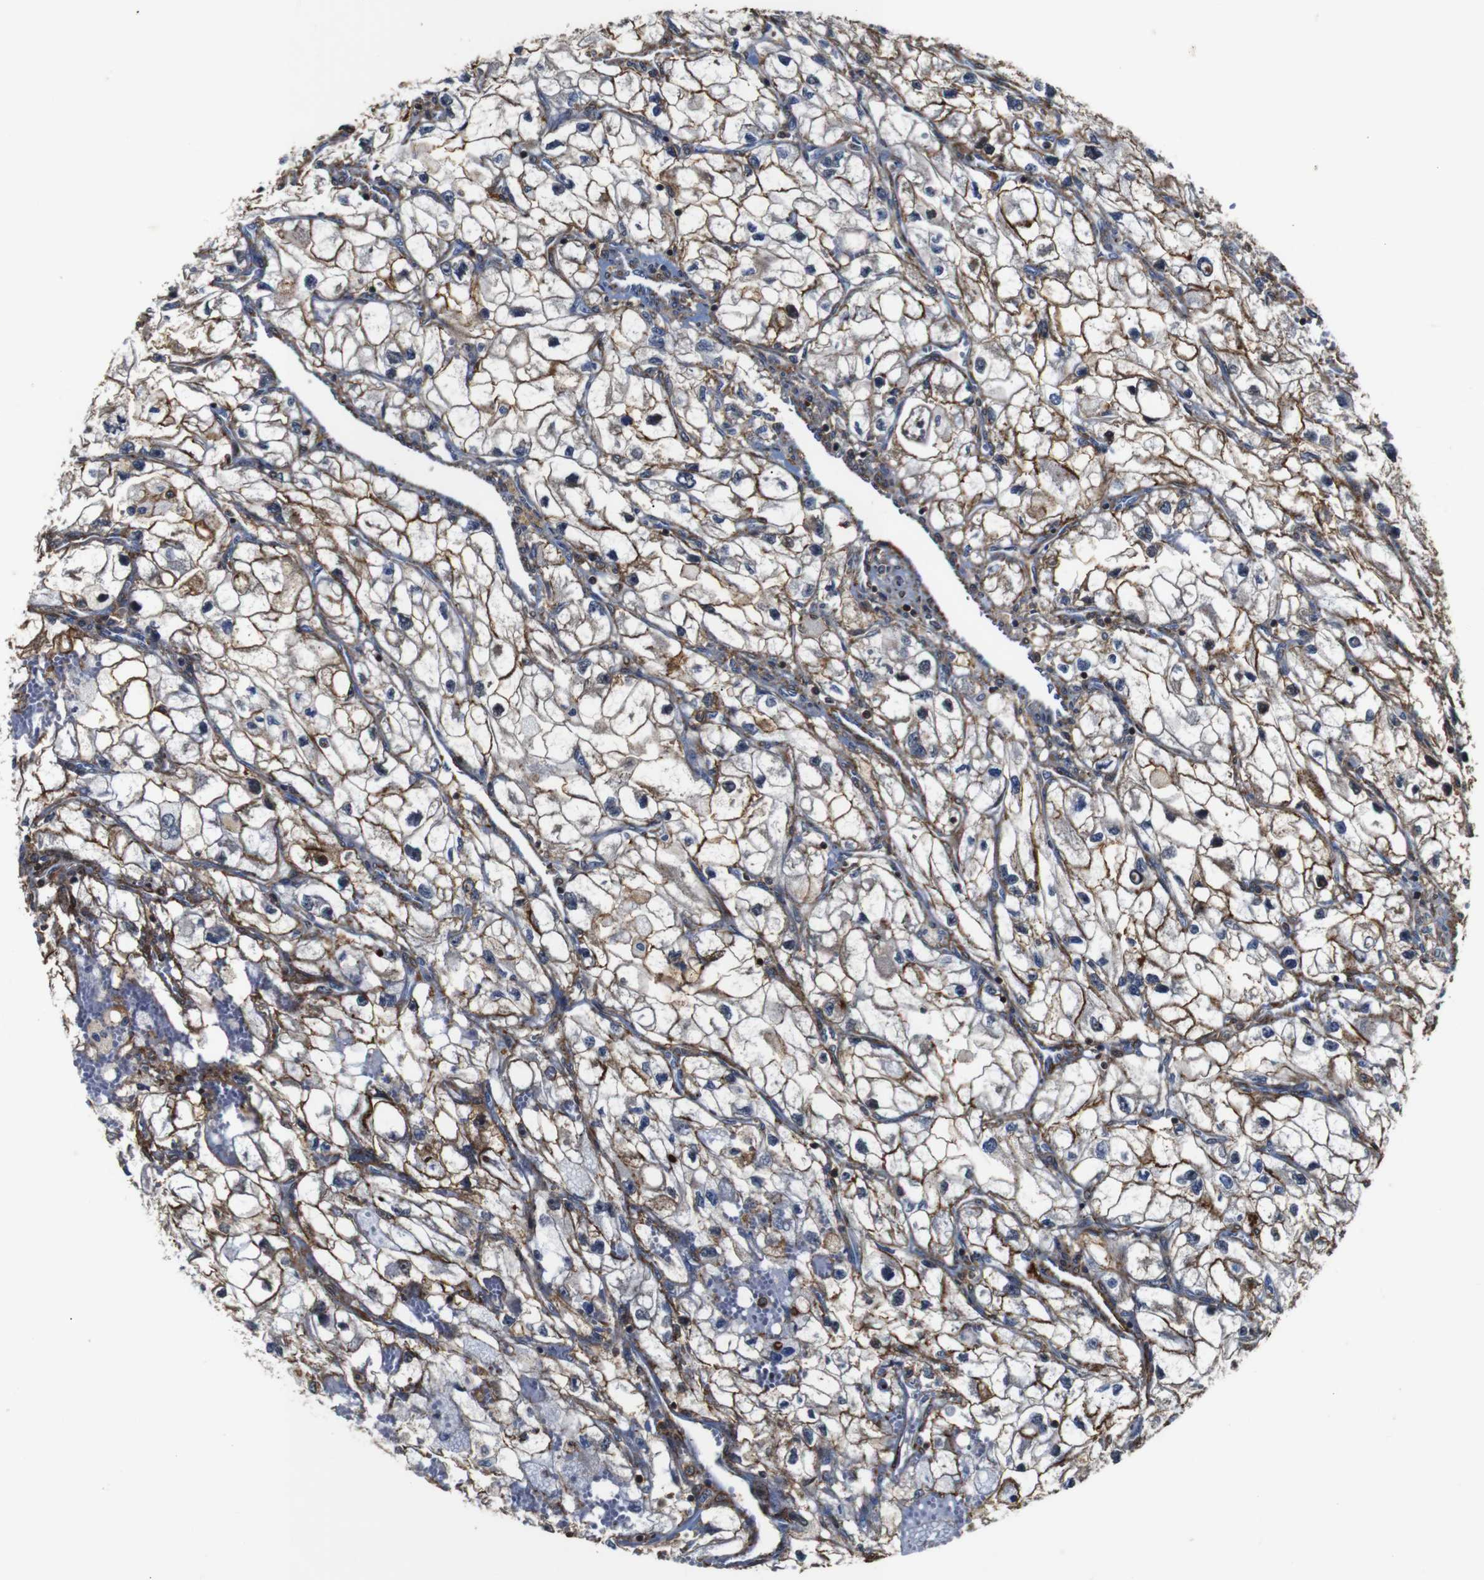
{"staining": {"intensity": "moderate", "quantity": ">75%", "location": "cytoplasmic/membranous"}, "tissue": "renal cancer", "cell_type": "Tumor cells", "image_type": "cancer", "snomed": [{"axis": "morphology", "description": "Adenocarcinoma, NOS"}, {"axis": "topography", "description": "Kidney"}], "caption": "This image displays immunohistochemistry staining of renal adenocarcinoma, with medium moderate cytoplasmic/membranous expression in approximately >75% of tumor cells.", "gene": "PI4KA", "patient": {"sex": "female", "age": 70}}